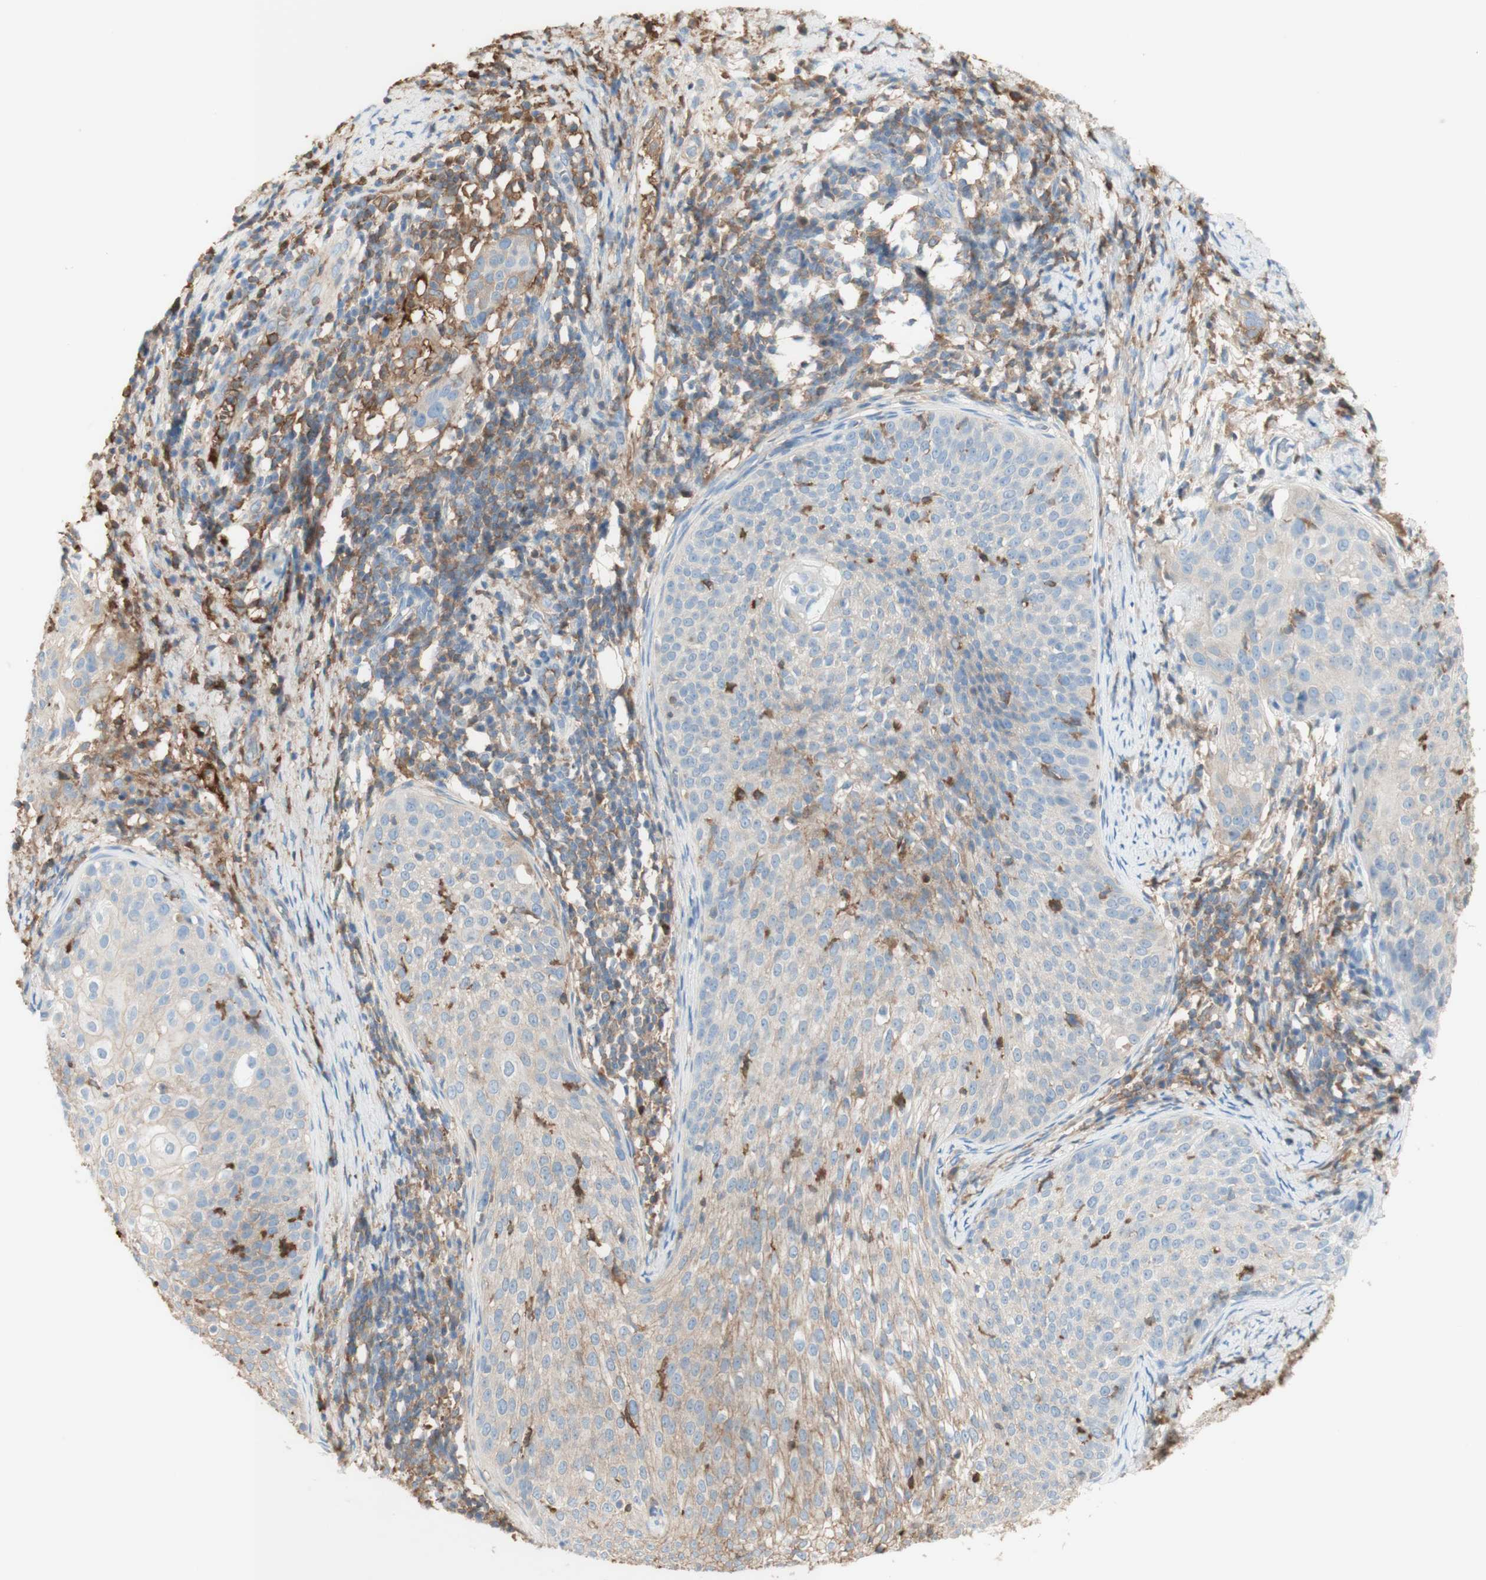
{"staining": {"intensity": "weak", "quantity": "25%-75%", "location": "cytoplasmic/membranous"}, "tissue": "cervical cancer", "cell_type": "Tumor cells", "image_type": "cancer", "snomed": [{"axis": "morphology", "description": "Squamous cell carcinoma, NOS"}, {"axis": "topography", "description": "Cervix"}], "caption": "A brown stain labels weak cytoplasmic/membranous staining of a protein in human cervical cancer (squamous cell carcinoma) tumor cells. (brown staining indicates protein expression, while blue staining denotes nuclei).", "gene": "KNG1", "patient": {"sex": "female", "age": 51}}